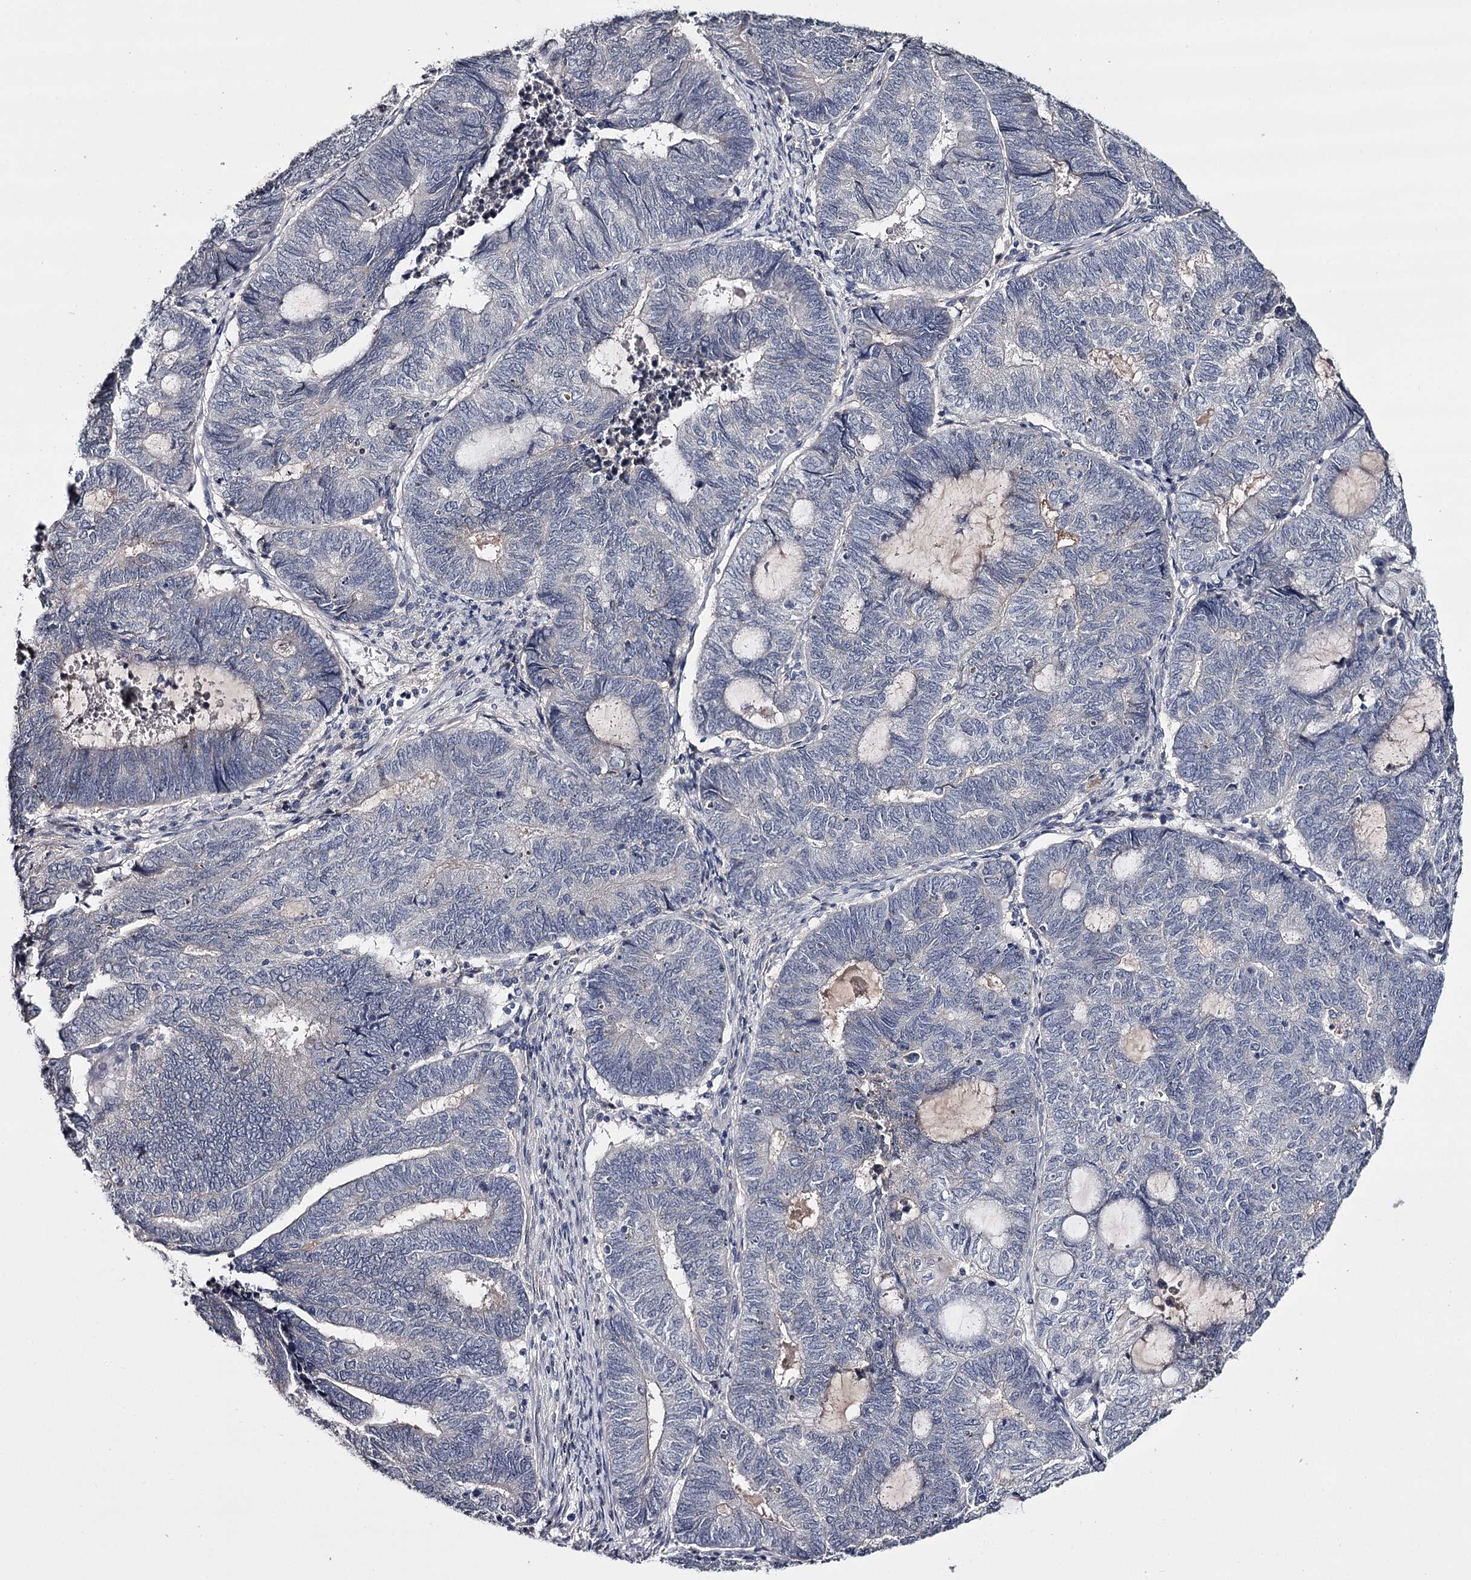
{"staining": {"intensity": "negative", "quantity": "none", "location": "none"}, "tissue": "endometrial cancer", "cell_type": "Tumor cells", "image_type": "cancer", "snomed": [{"axis": "morphology", "description": "Adenocarcinoma, NOS"}, {"axis": "topography", "description": "Uterus"}, {"axis": "topography", "description": "Endometrium"}], "caption": "The IHC image has no significant staining in tumor cells of endometrial adenocarcinoma tissue.", "gene": "FDXACB1", "patient": {"sex": "female", "age": 70}}